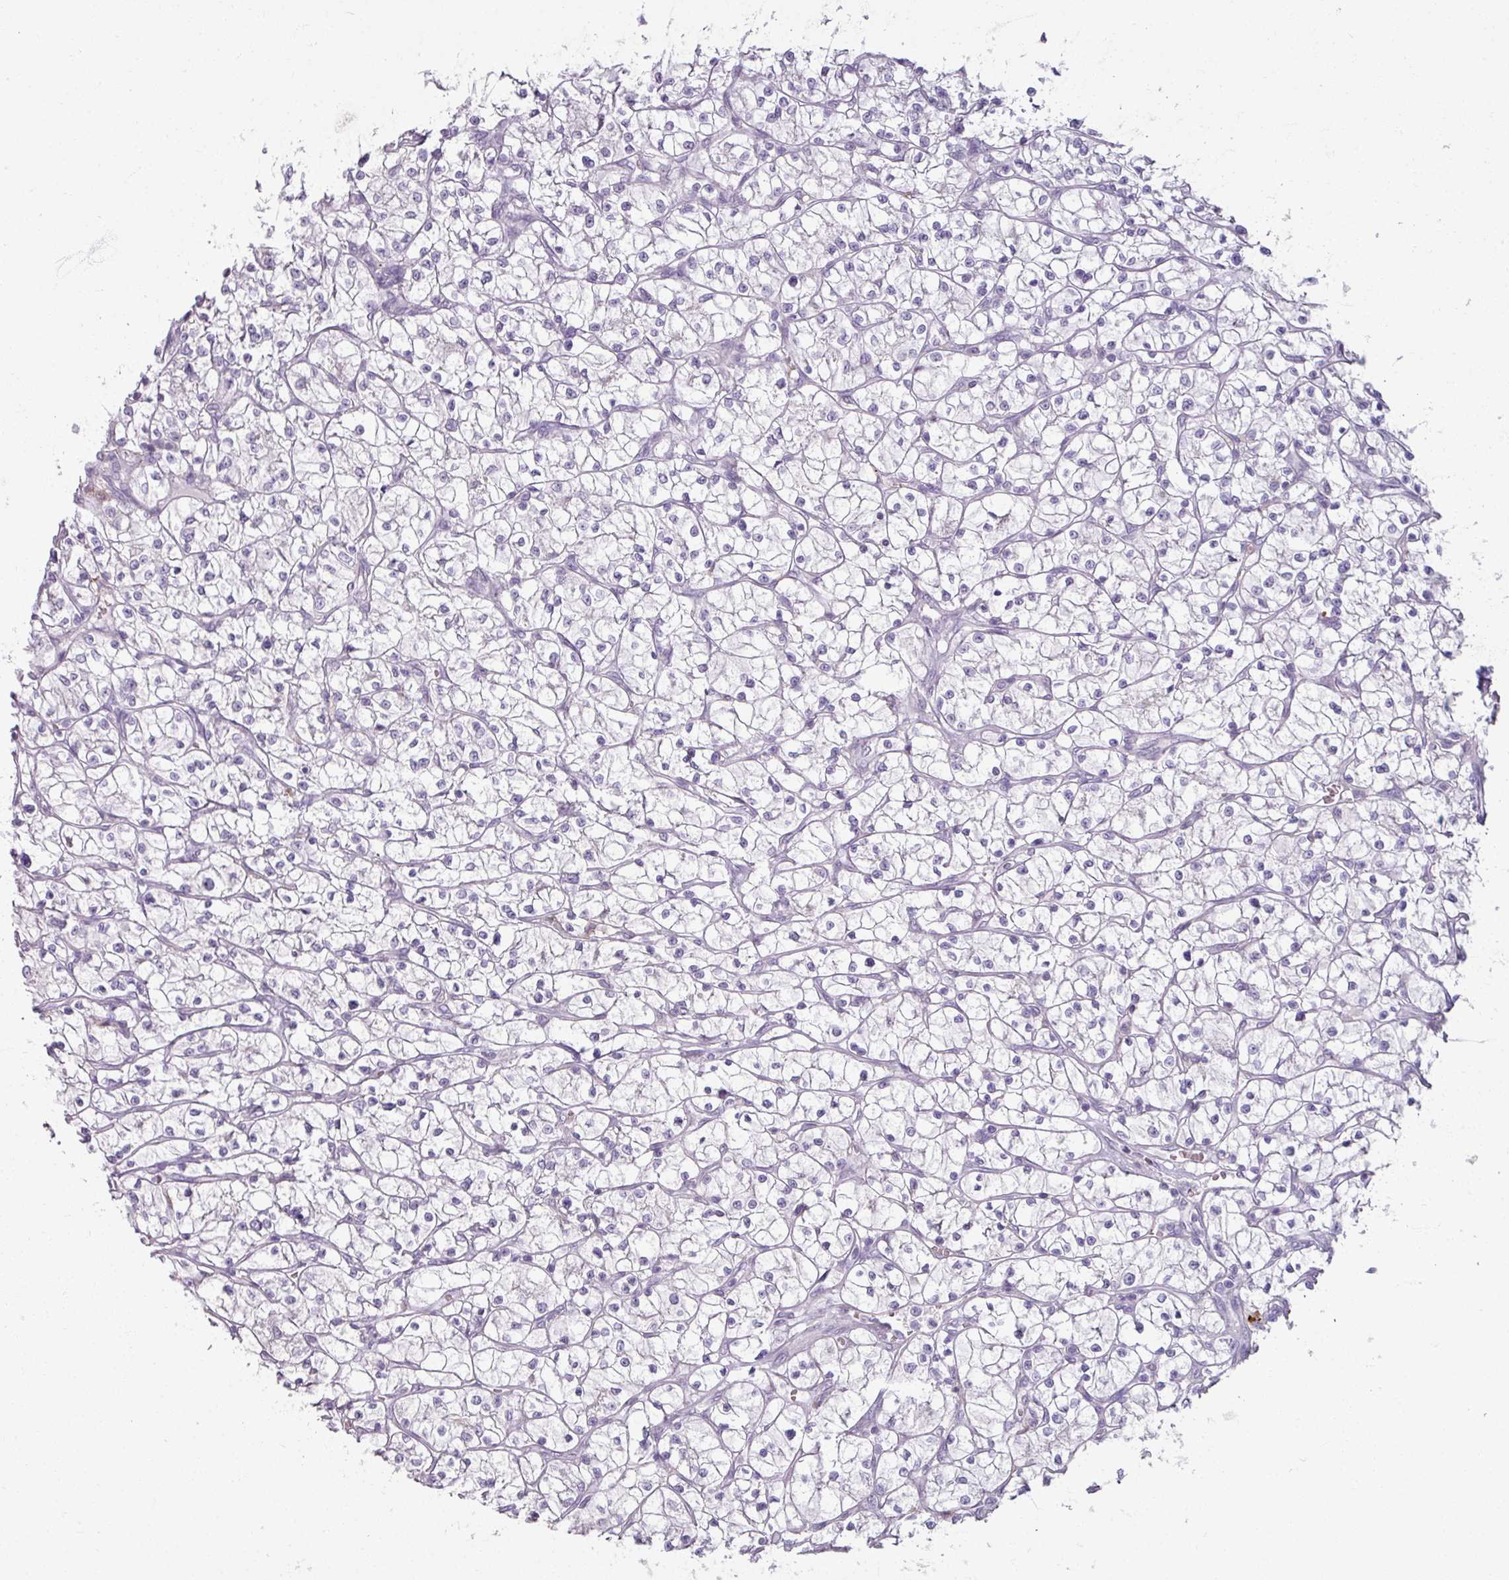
{"staining": {"intensity": "negative", "quantity": "none", "location": "none"}, "tissue": "renal cancer", "cell_type": "Tumor cells", "image_type": "cancer", "snomed": [{"axis": "morphology", "description": "Adenocarcinoma, NOS"}, {"axis": "topography", "description": "Kidney"}], "caption": "DAB (3,3'-diaminobenzidine) immunohistochemical staining of renal cancer (adenocarcinoma) demonstrates no significant expression in tumor cells.", "gene": "SLC27A5", "patient": {"sex": "female", "age": 64}}